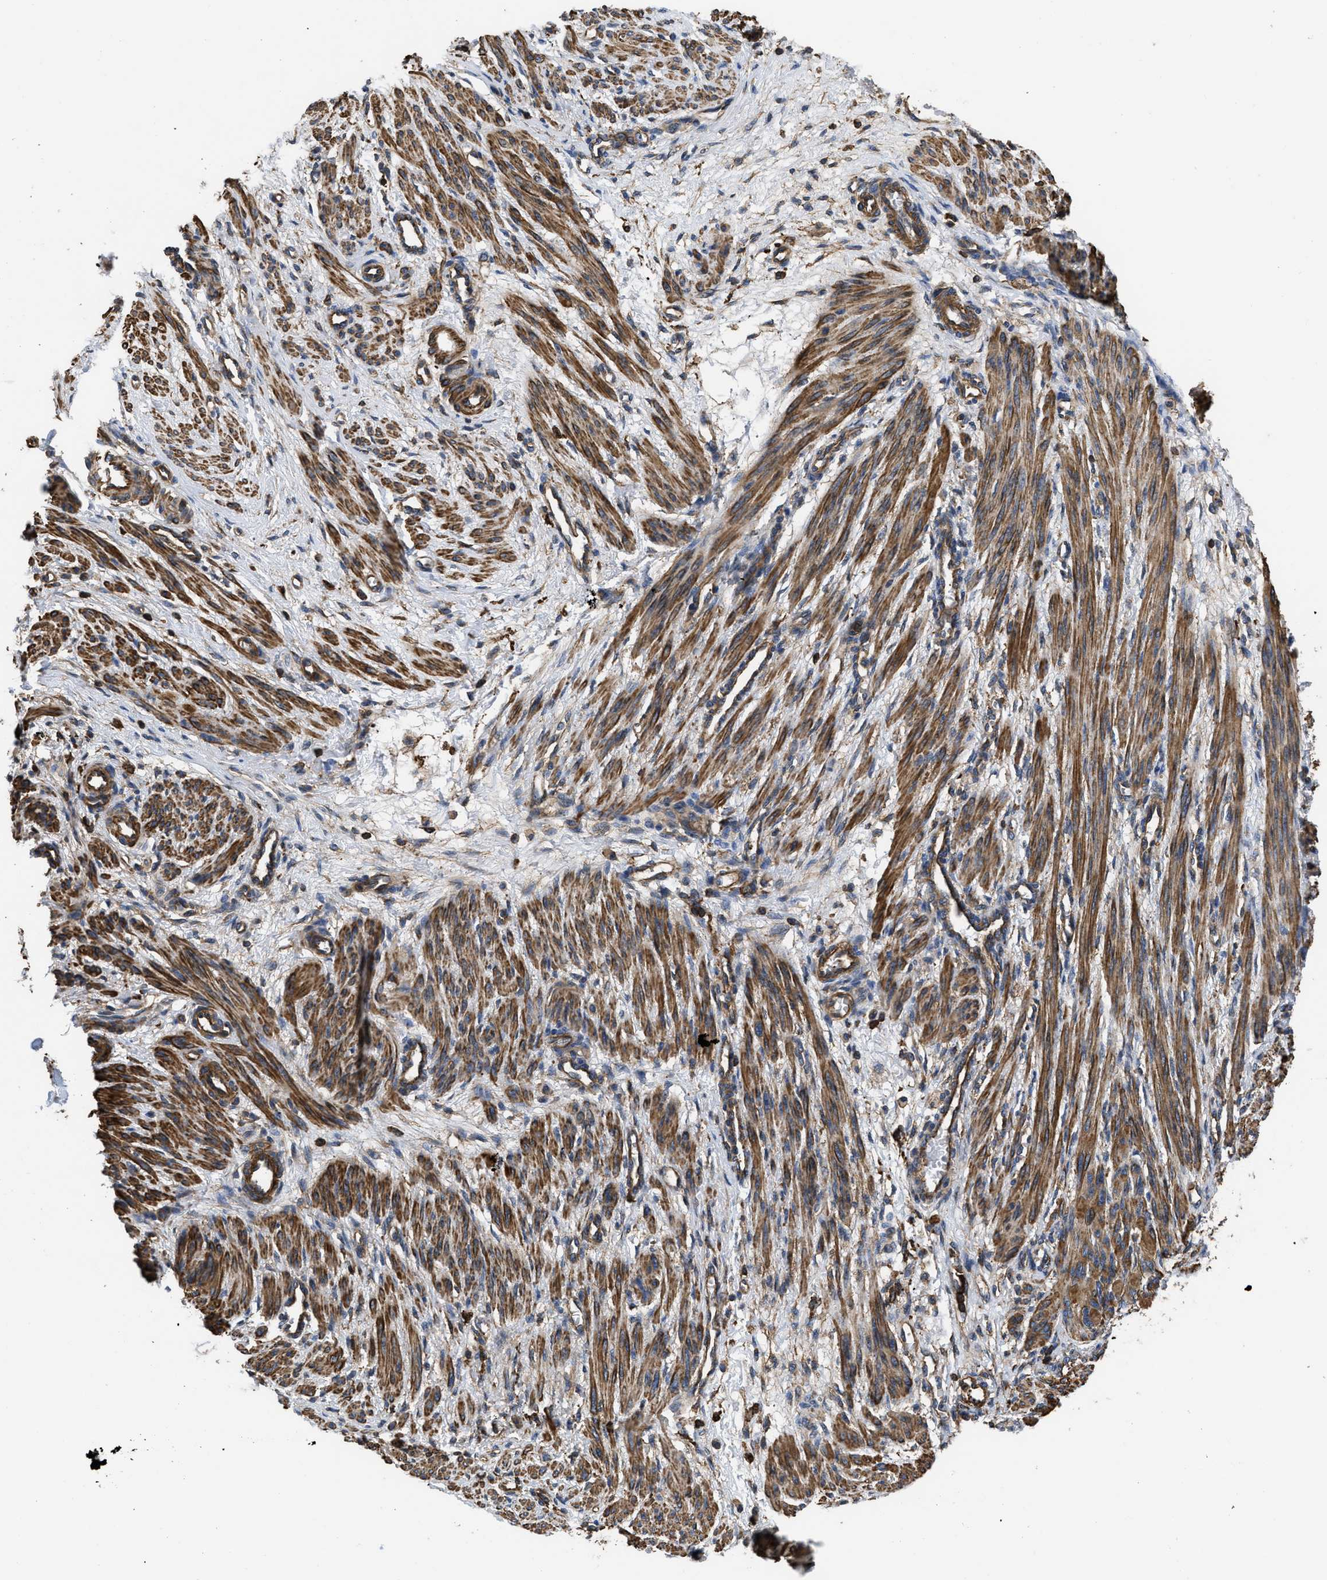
{"staining": {"intensity": "strong", "quantity": ">75%", "location": "cytoplasmic/membranous"}, "tissue": "smooth muscle", "cell_type": "Smooth muscle cells", "image_type": "normal", "snomed": [{"axis": "morphology", "description": "Normal tissue, NOS"}, {"axis": "topography", "description": "Endometrium"}], "caption": "IHC (DAB) staining of benign smooth muscle exhibits strong cytoplasmic/membranous protein staining in approximately >75% of smooth muscle cells. The staining is performed using DAB brown chromogen to label protein expression. The nuclei are counter-stained blue using hematoxylin.", "gene": "SCUBE2", "patient": {"sex": "female", "age": 33}}